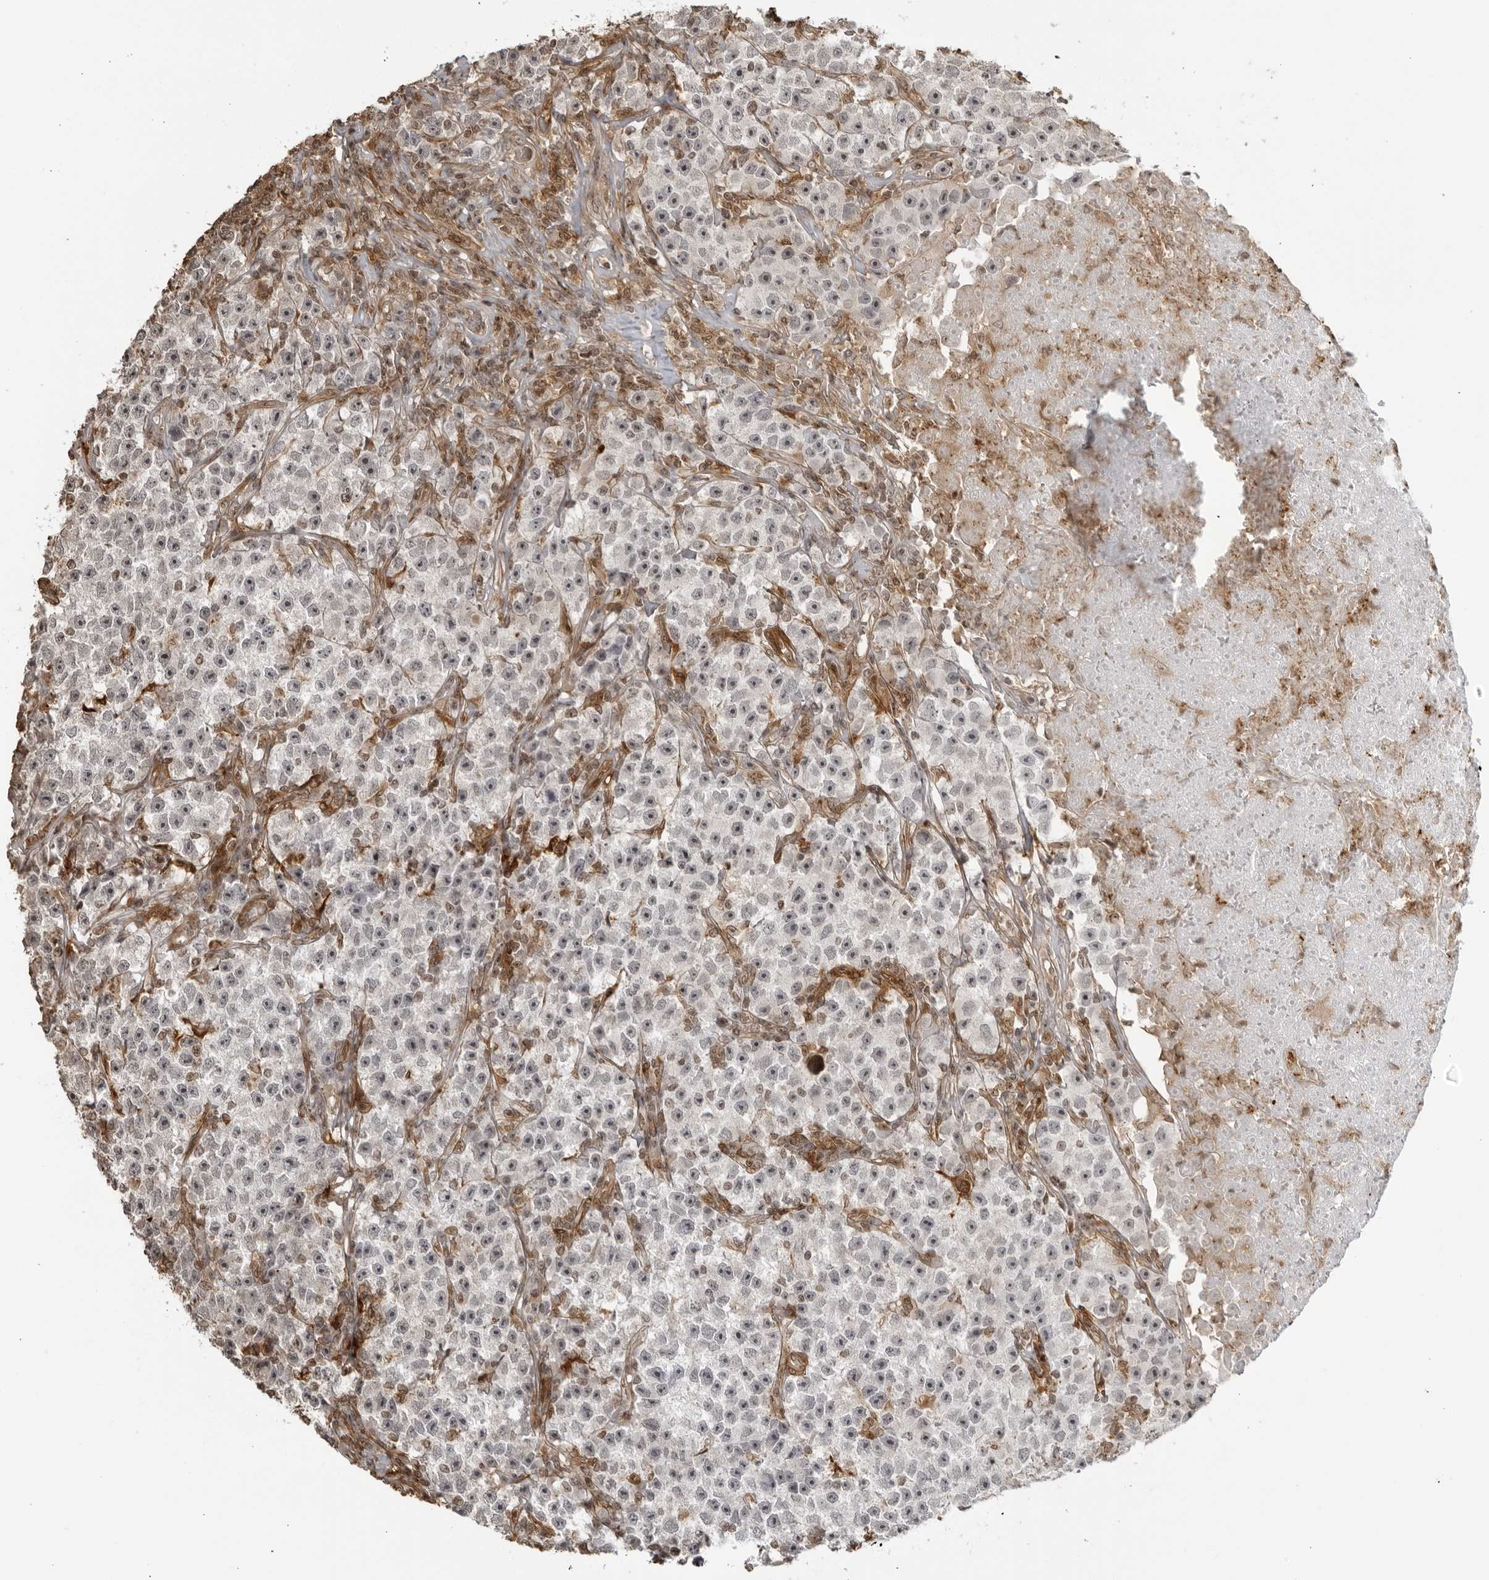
{"staining": {"intensity": "negative", "quantity": "none", "location": "none"}, "tissue": "testis cancer", "cell_type": "Tumor cells", "image_type": "cancer", "snomed": [{"axis": "morphology", "description": "Seminoma, NOS"}, {"axis": "topography", "description": "Testis"}], "caption": "Testis cancer stained for a protein using IHC exhibits no expression tumor cells.", "gene": "TCF21", "patient": {"sex": "male", "age": 22}}